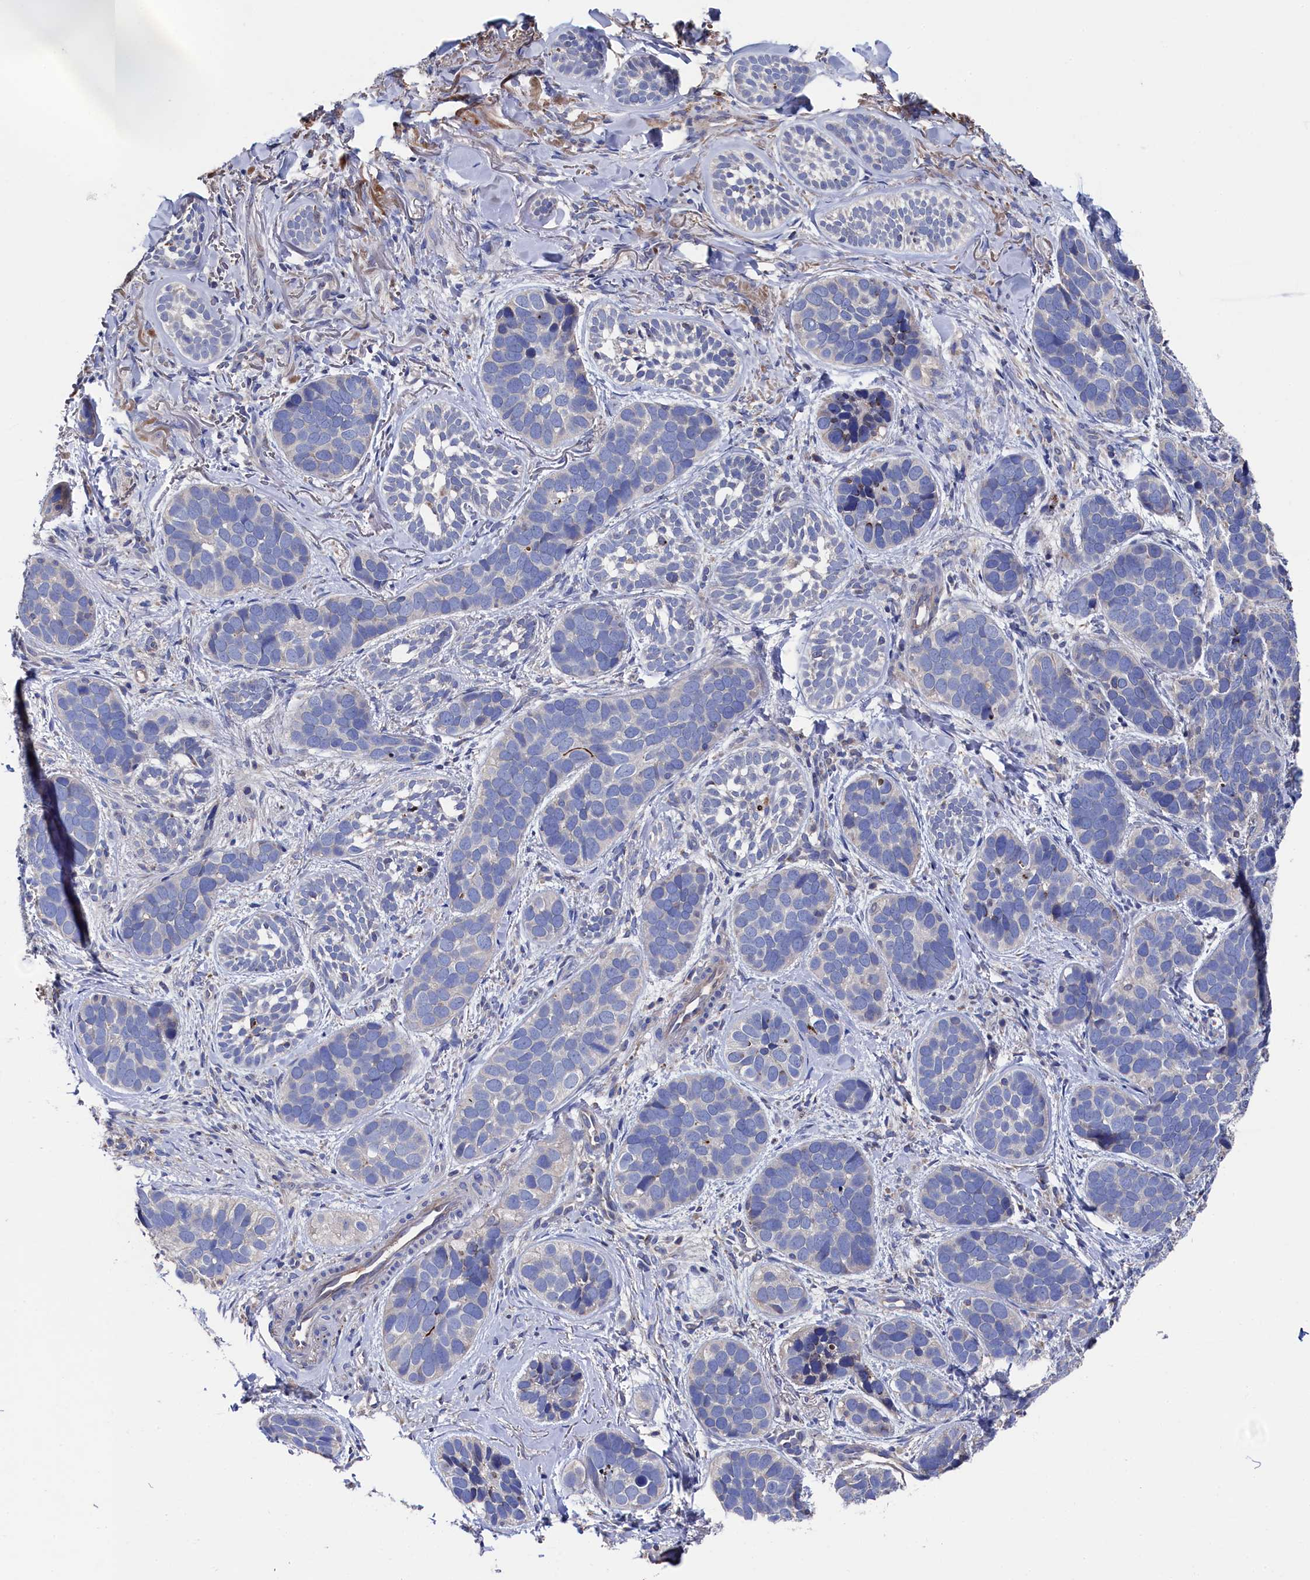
{"staining": {"intensity": "negative", "quantity": "none", "location": "none"}, "tissue": "skin cancer", "cell_type": "Tumor cells", "image_type": "cancer", "snomed": [{"axis": "morphology", "description": "Basal cell carcinoma"}, {"axis": "topography", "description": "Skin"}], "caption": "Image shows no protein positivity in tumor cells of skin cancer (basal cell carcinoma) tissue.", "gene": "TK2", "patient": {"sex": "male", "age": 71}}